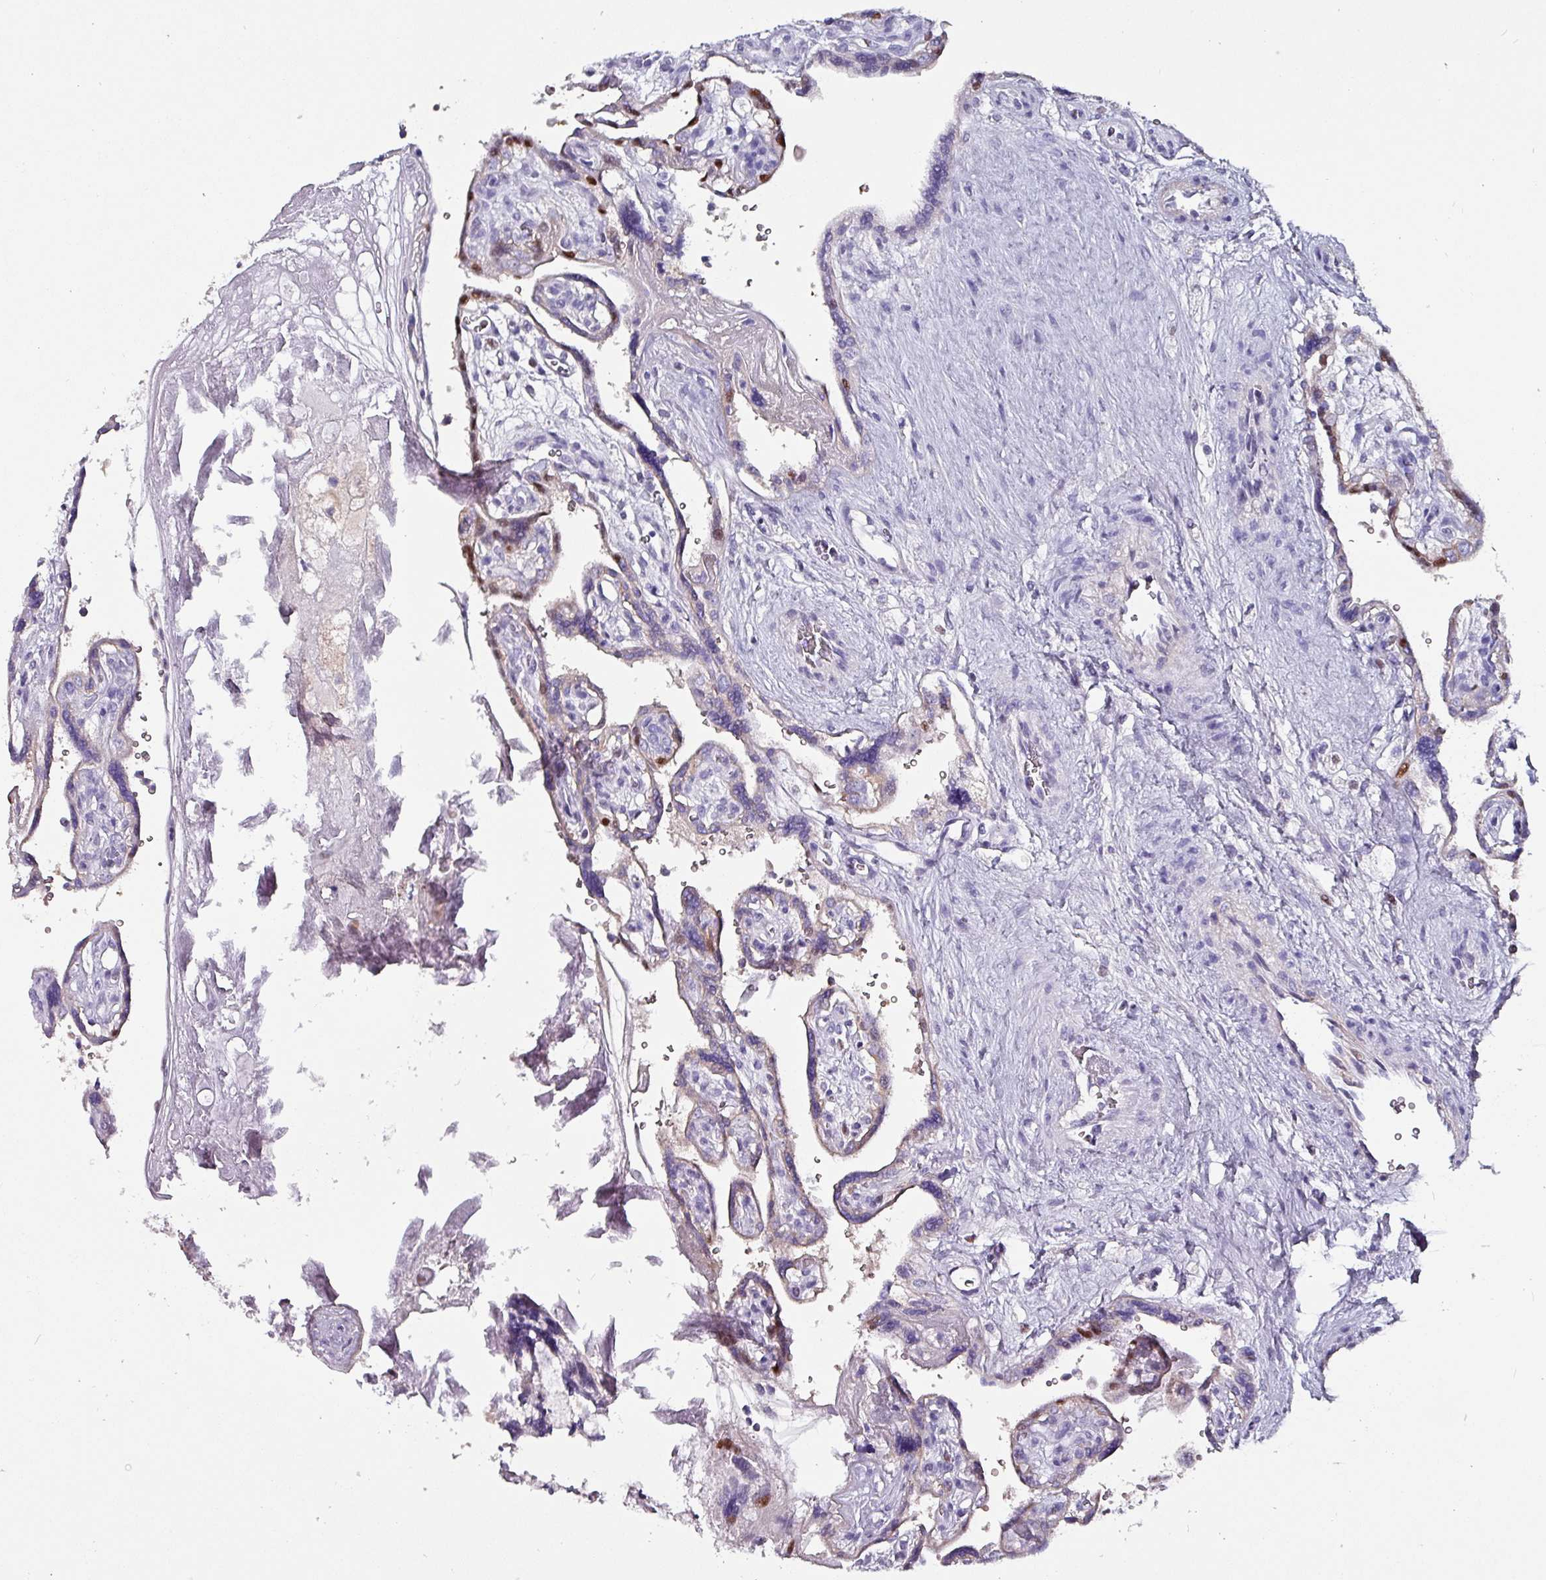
{"staining": {"intensity": "moderate", "quantity": "<25%", "location": "nuclear"}, "tissue": "placenta", "cell_type": "Trophoblastic cells", "image_type": "normal", "snomed": [{"axis": "morphology", "description": "Normal tissue, NOS"}, {"axis": "topography", "description": "Placenta"}], "caption": "Trophoblastic cells reveal low levels of moderate nuclear expression in approximately <25% of cells in benign human placenta.", "gene": "ZNF816", "patient": {"sex": "female", "age": 39}}